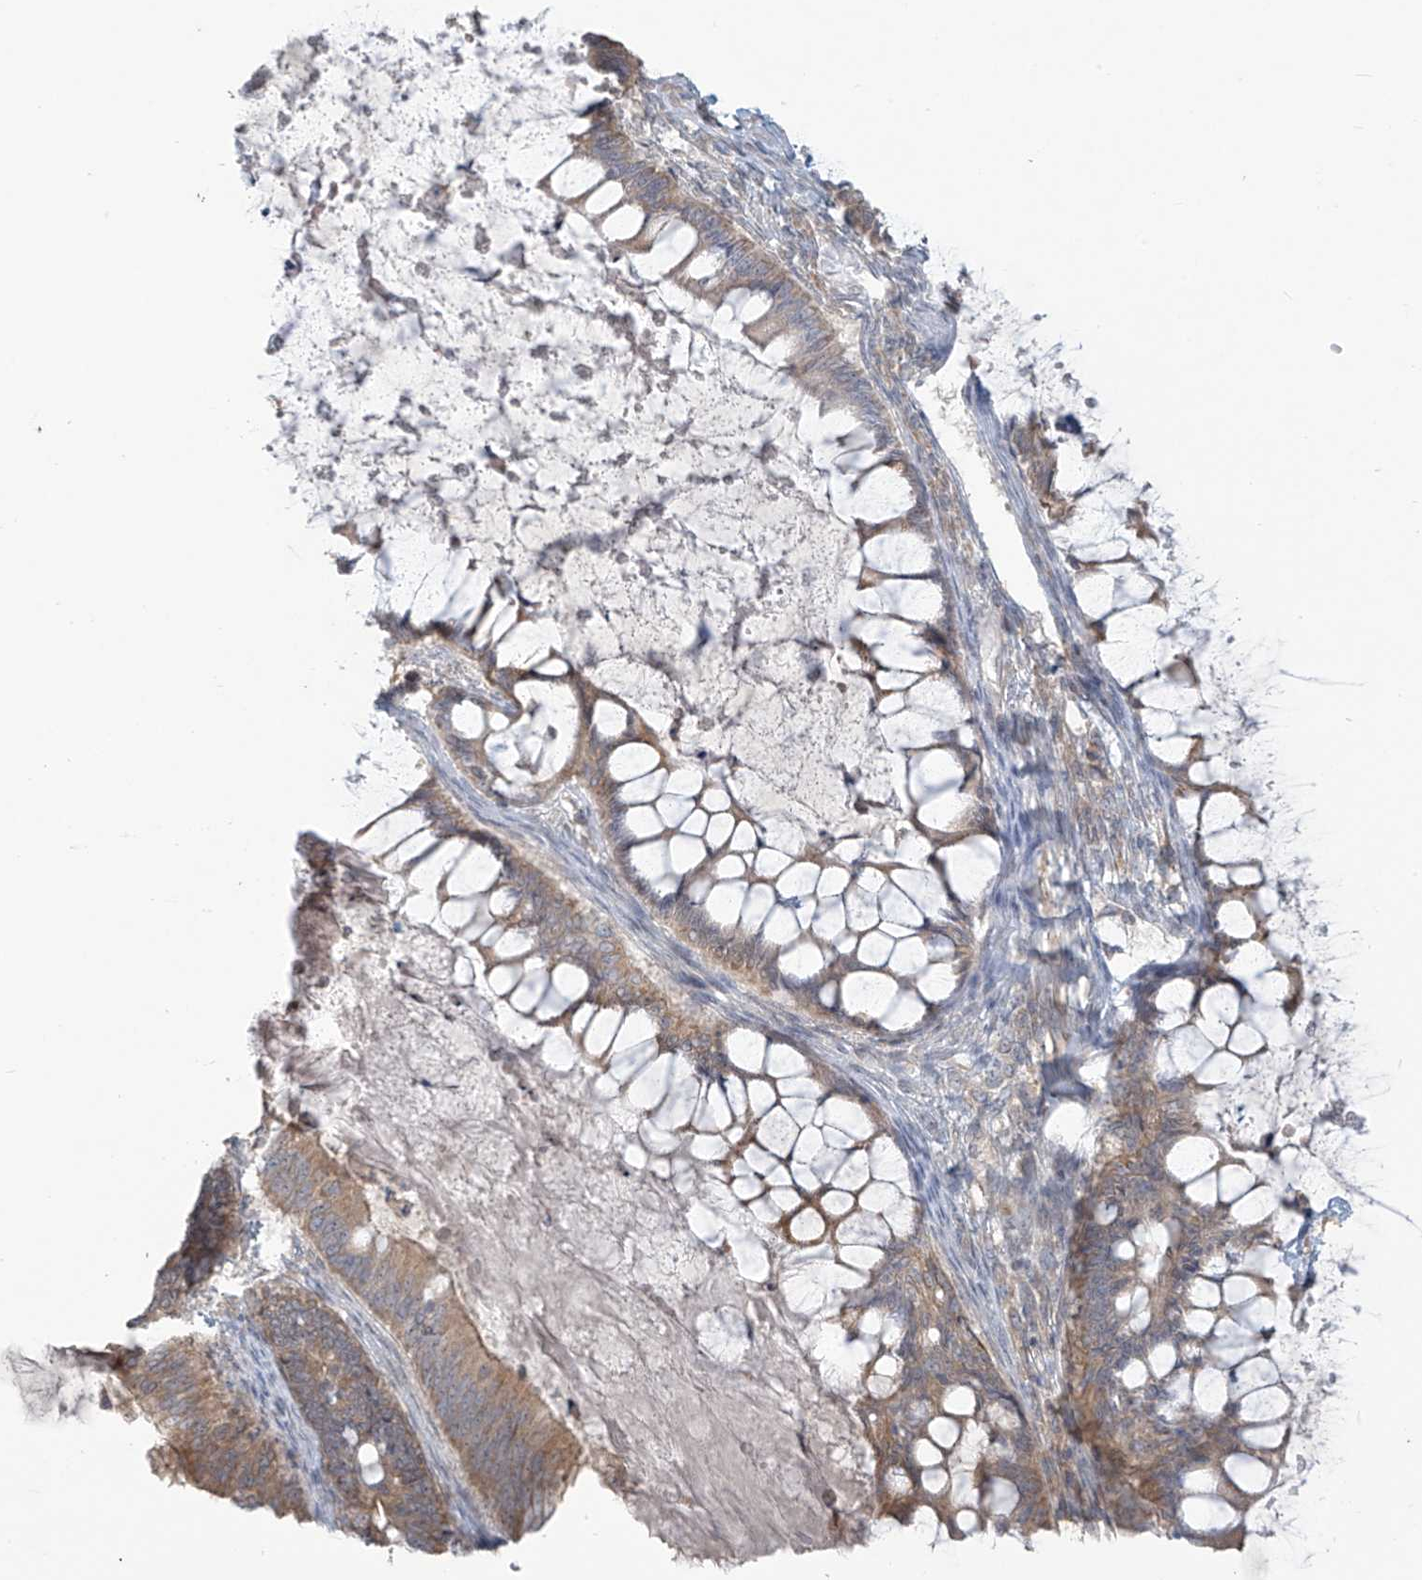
{"staining": {"intensity": "weak", "quantity": ">75%", "location": "cytoplasmic/membranous"}, "tissue": "ovarian cancer", "cell_type": "Tumor cells", "image_type": "cancer", "snomed": [{"axis": "morphology", "description": "Cystadenocarcinoma, mucinous, NOS"}, {"axis": "topography", "description": "Ovary"}], "caption": "Ovarian mucinous cystadenocarcinoma stained with DAB IHC exhibits low levels of weak cytoplasmic/membranous expression in about >75% of tumor cells. (DAB IHC with brightfield microscopy, high magnification).", "gene": "MAGIX", "patient": {"sex": "female", "age": 61}}